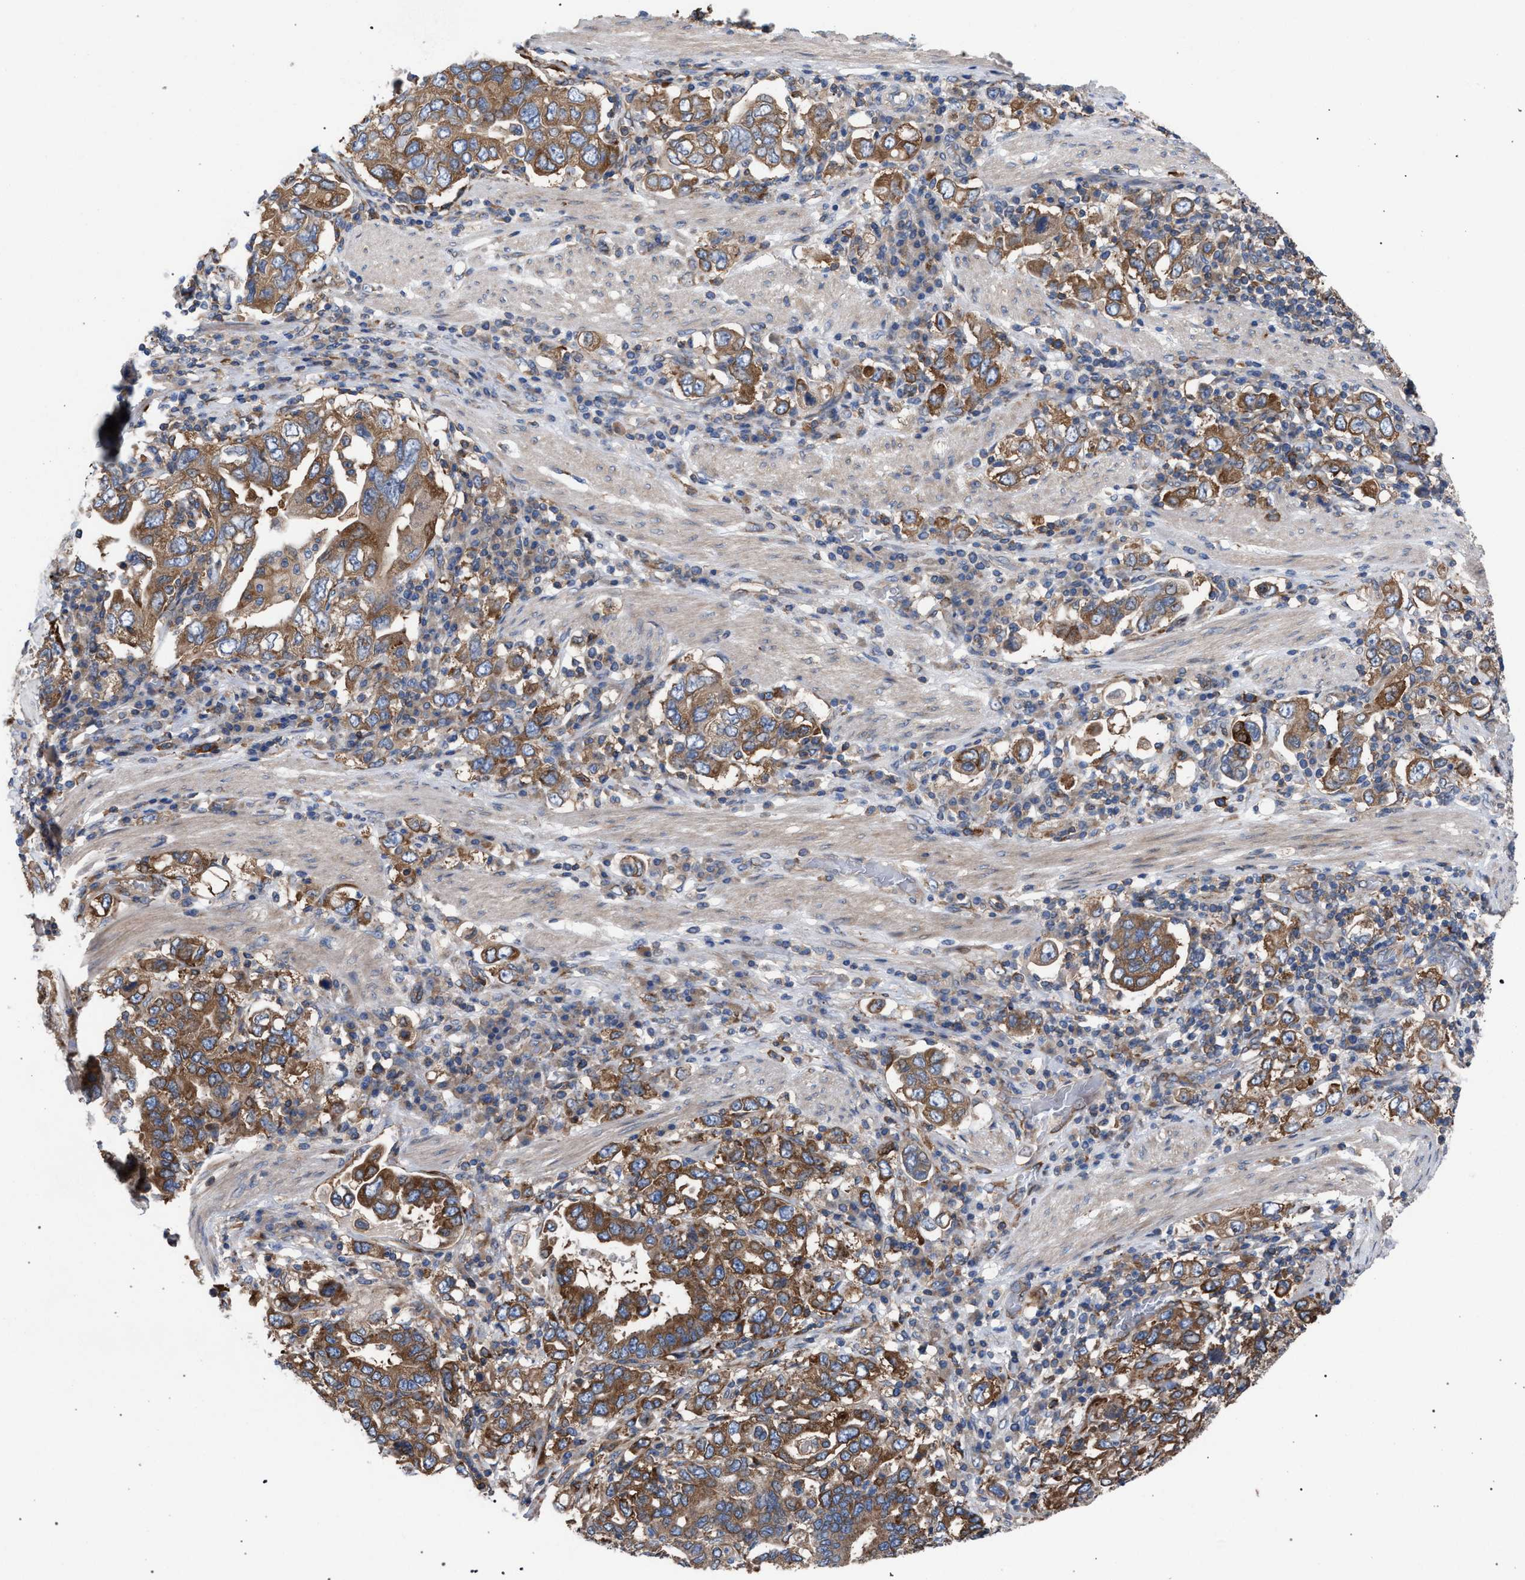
{"staining": {"intensity": "moderate", "quantity": ">75%", "location": "cytoplasmic/membranous"}, "tissue": "stomach cancer", "cell_type": "Tumor cells", "image_type": "cancer", "snomed": [{"axis": "morphology", "description": "Adenocarcinoma, NOS"}, {"axis": "topography", "description": "Stomach, upper"}], "caption": "IHC of human adenocarcinoma (stomach) reveals medium levels of moderate cytoplasmic/membranous staining in about >75% of tumor cells.", "gene": "CDR2L", "patient": {"sex": "male", "age": 62}}